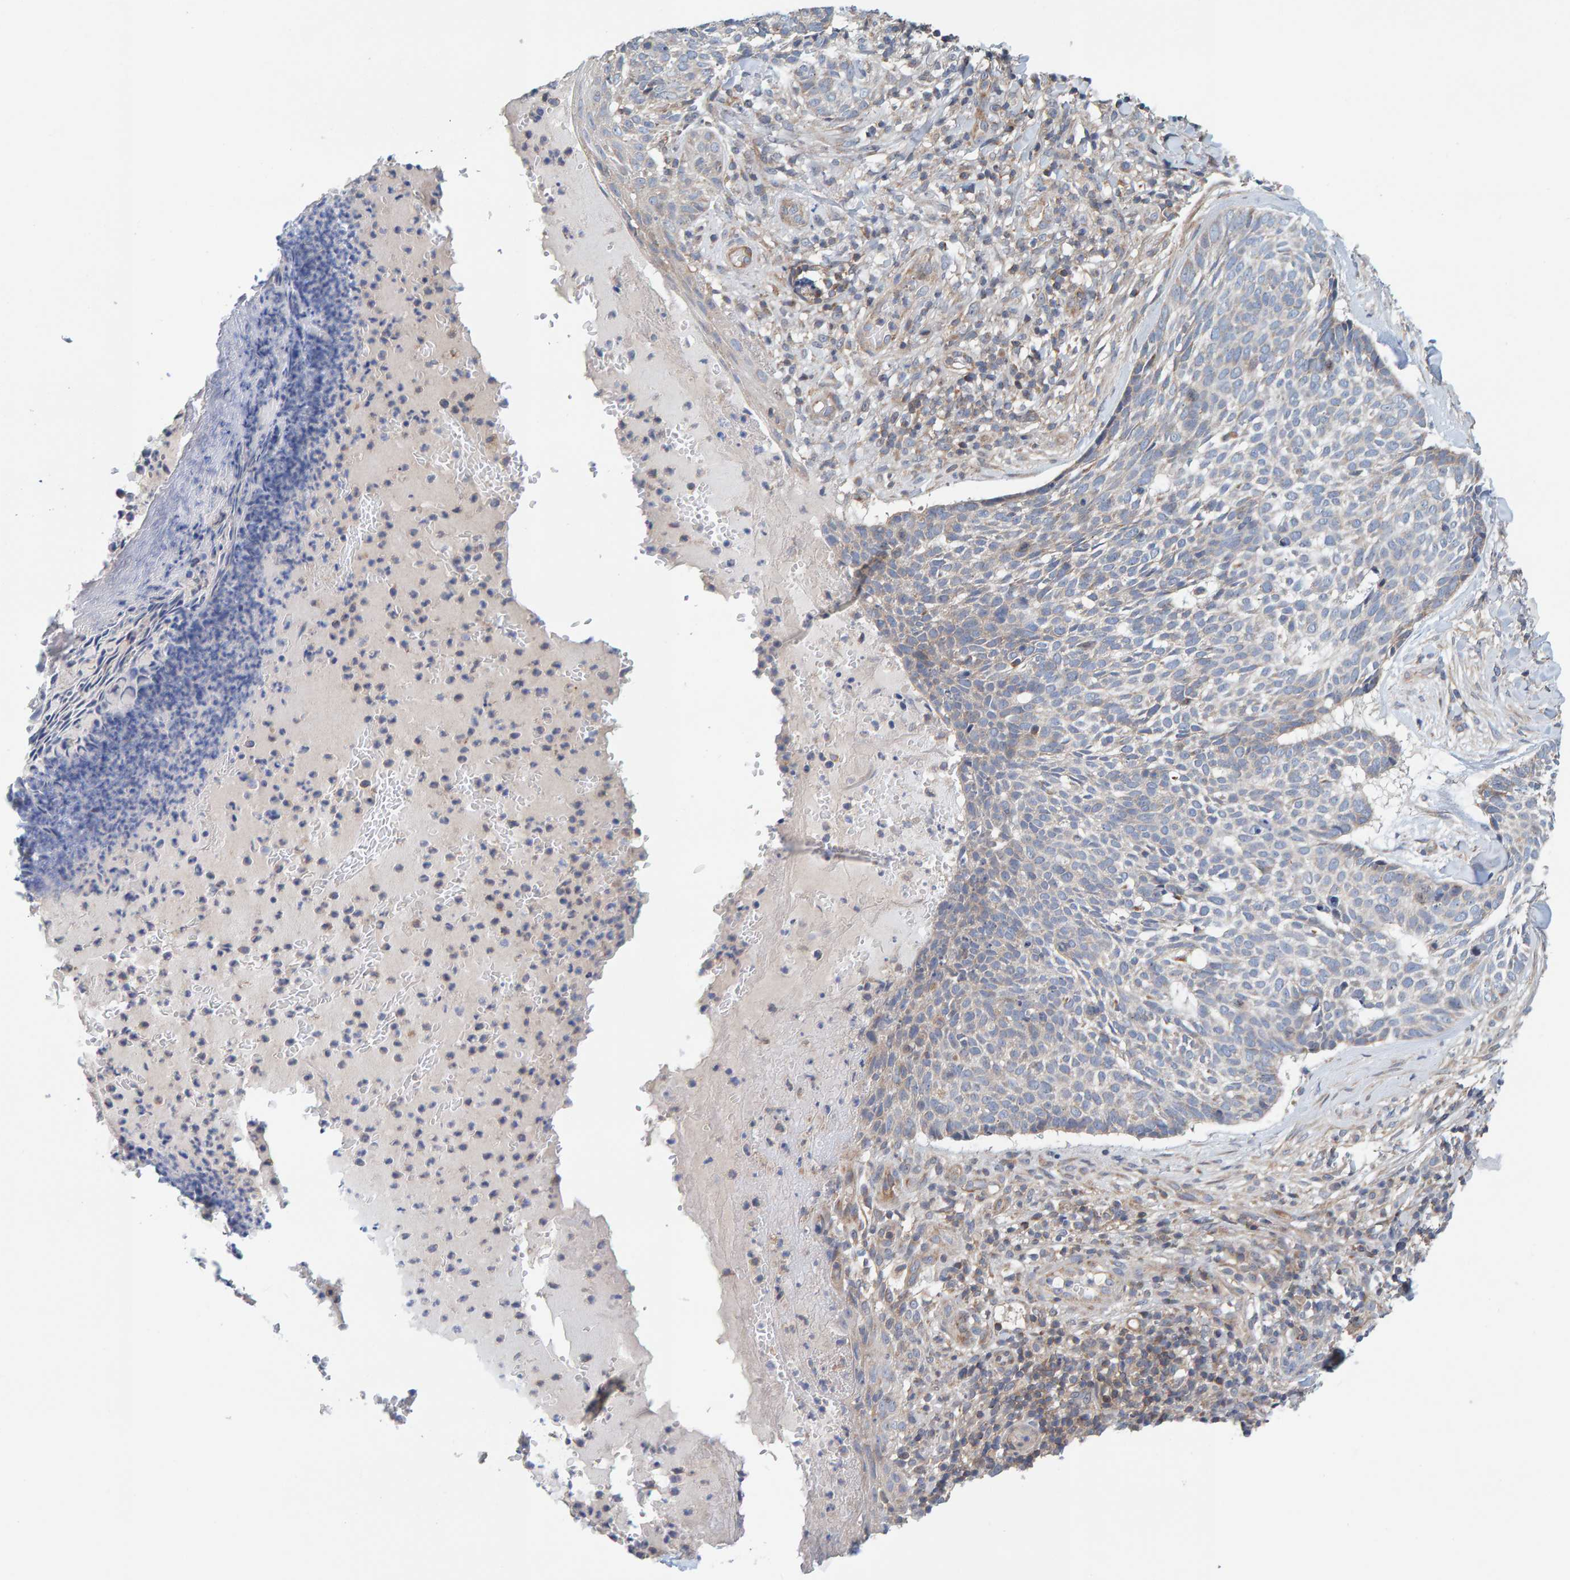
{"staining": {"intensity": "weak", "quantity": "<25%", "location": "cytoplasmic/membranous"}, "tissue": "skin cancer", "cell_type": "Tumor cells", "image_type": "cancer", "snomed": [{"axis": "morphology", "description": "Normal tissue, NOS"}, {"axis": "morphology", "description": "Basal cell carcinoma"}, {"axis": "topography", "description": "Skin"}], "caption": "This is an immunohistochemistry (IHC) photomicrograph of basal cell carcinoma (skin). There is no staining in tumor cells.", "gene": "RGP1", "patient": {"sex": "male", "age": 67}}